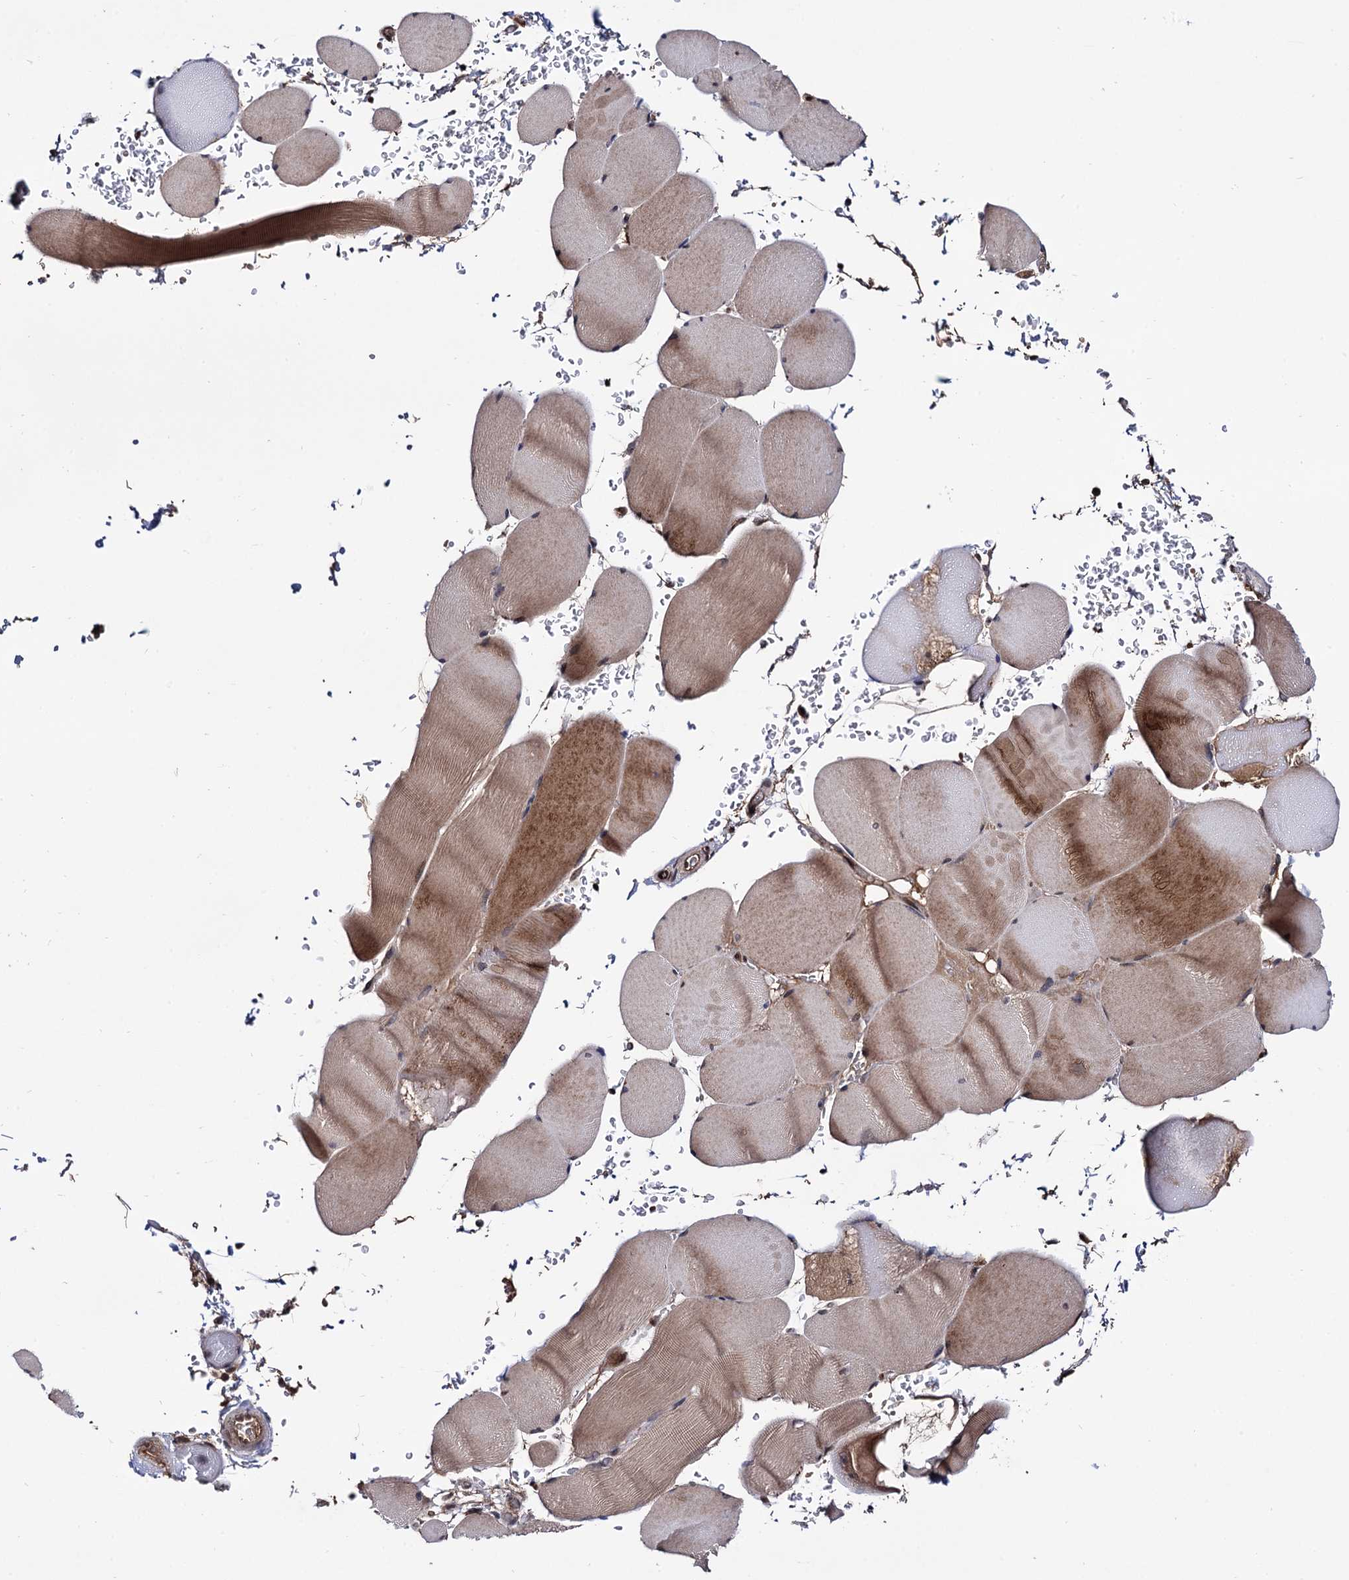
{"staining": {"intensity": "moderate", "quantity": "25%-75%", "location": "cytoplasmic/membranous"}, "tissue": "skeletal muscle", "cell_type": "Myocytes", "image_type": "normal", "snomed": [{"axis": "morphology", "description": "Normal tissue, NOS"}, {"axis": "topography", "description": "Skeletal muscle"}, {"axis": "topography", "description": "Head-Neck"}], "caption": "There is medium levels of moderate cytoplasmic/membranous staining in myocytes of benign skeletal muscle, as demonstrated by immunohistochemical staining (brown color).", "gene": "MICAL2", "patient": {"sex": "male", "age": 66}}